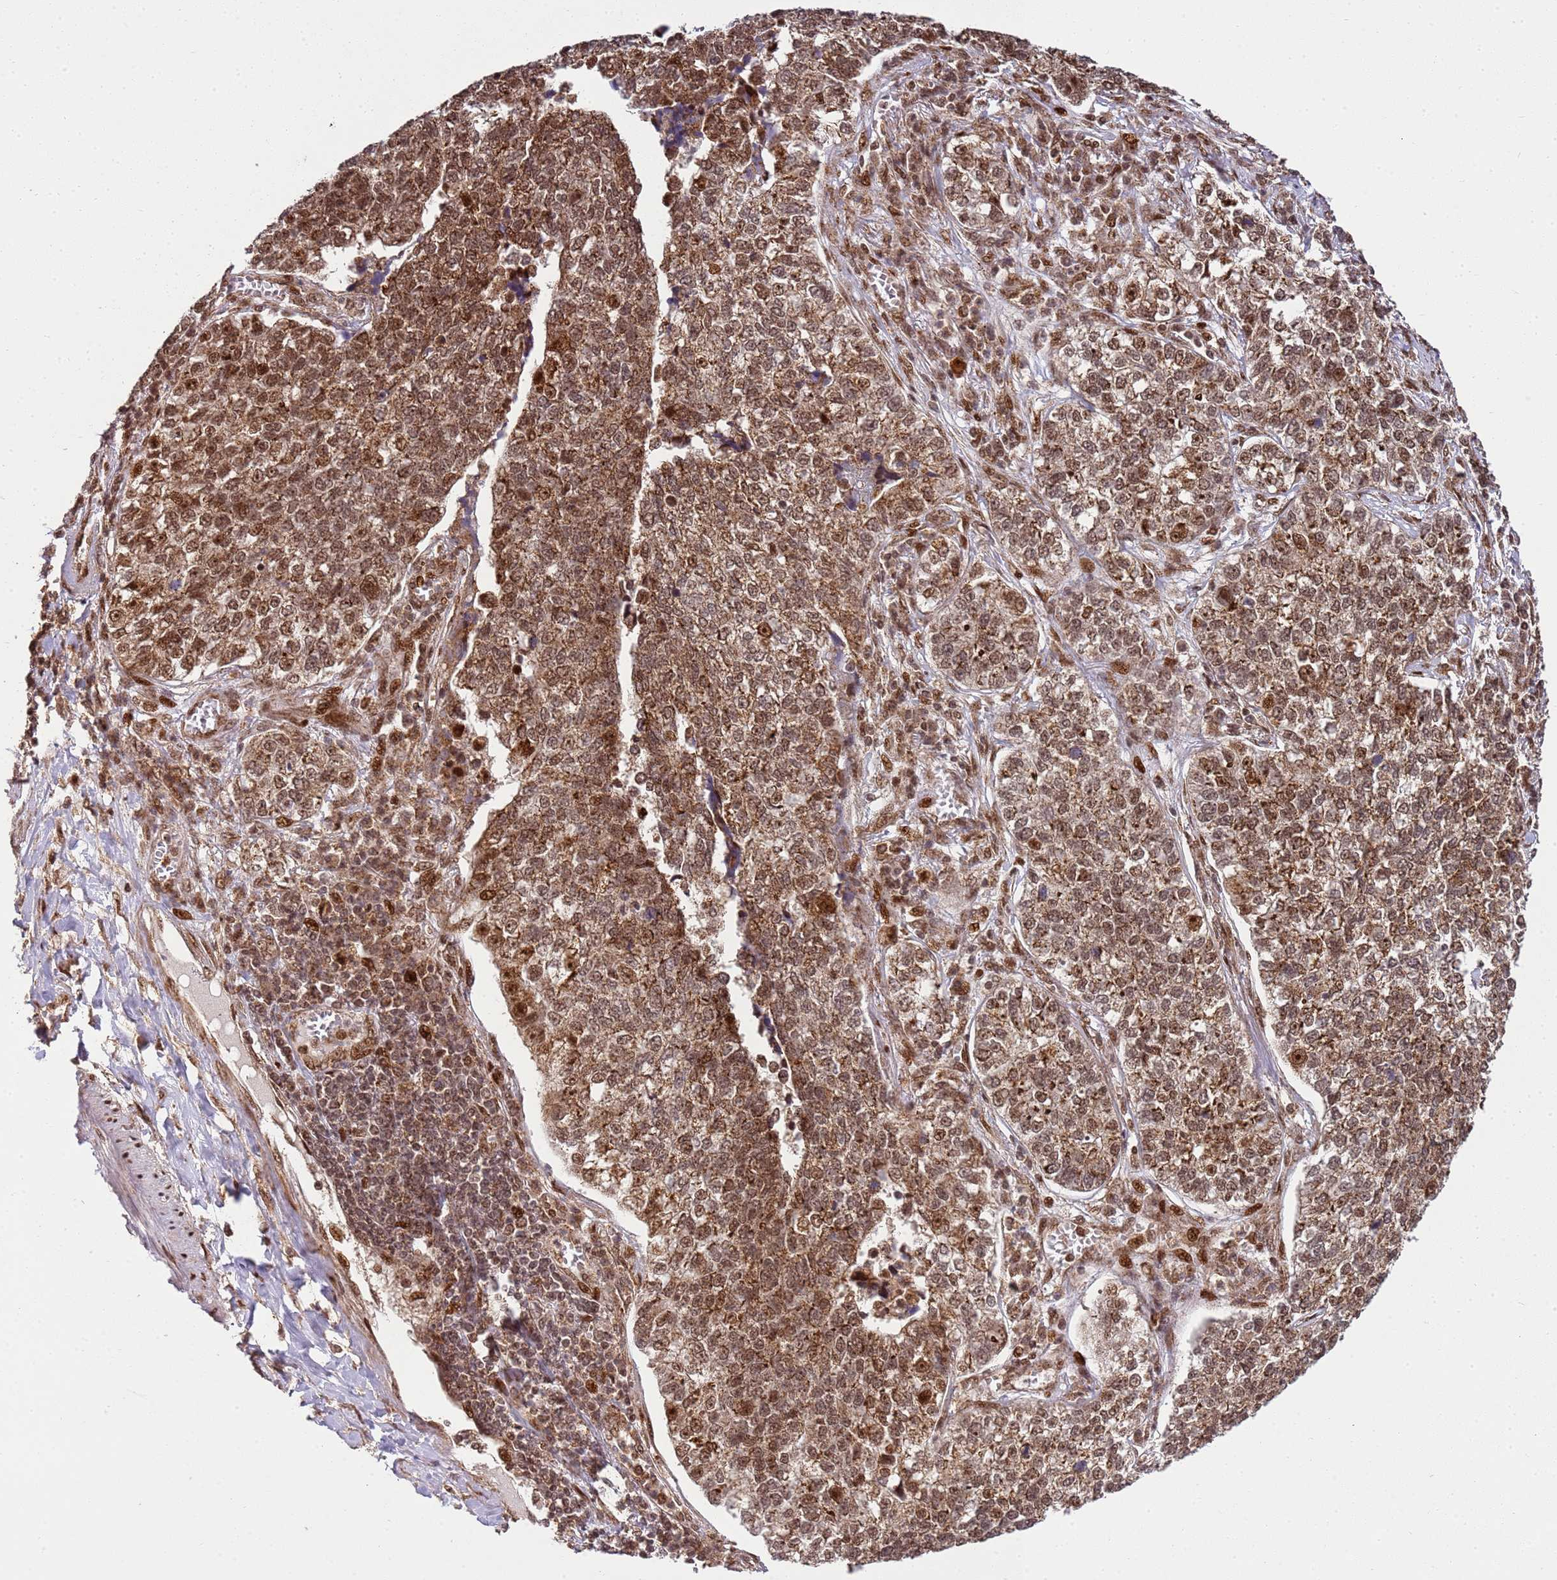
{"staining": {"intensity": "moderate", "quantity": ">75%", "location": "cytoplasmic/membranous,nuclear"}, "tissue": "lung cancer", "cell_type": "Tumor cells", "image_type": "cancer", "snomed": [{"axis": "morphology", "description": "Adenocarcinoma, NOS"}, {"axis": "topography", "description": "Lung"}], "caption": "The immunohistochemical stain shows moderate cytoplasmic/membranous and nuclear positivity in tumor cells of lung adenocarcinoma tissue.", "gene": "PEX14", "patient": {"sex": "male", "age": 49}}